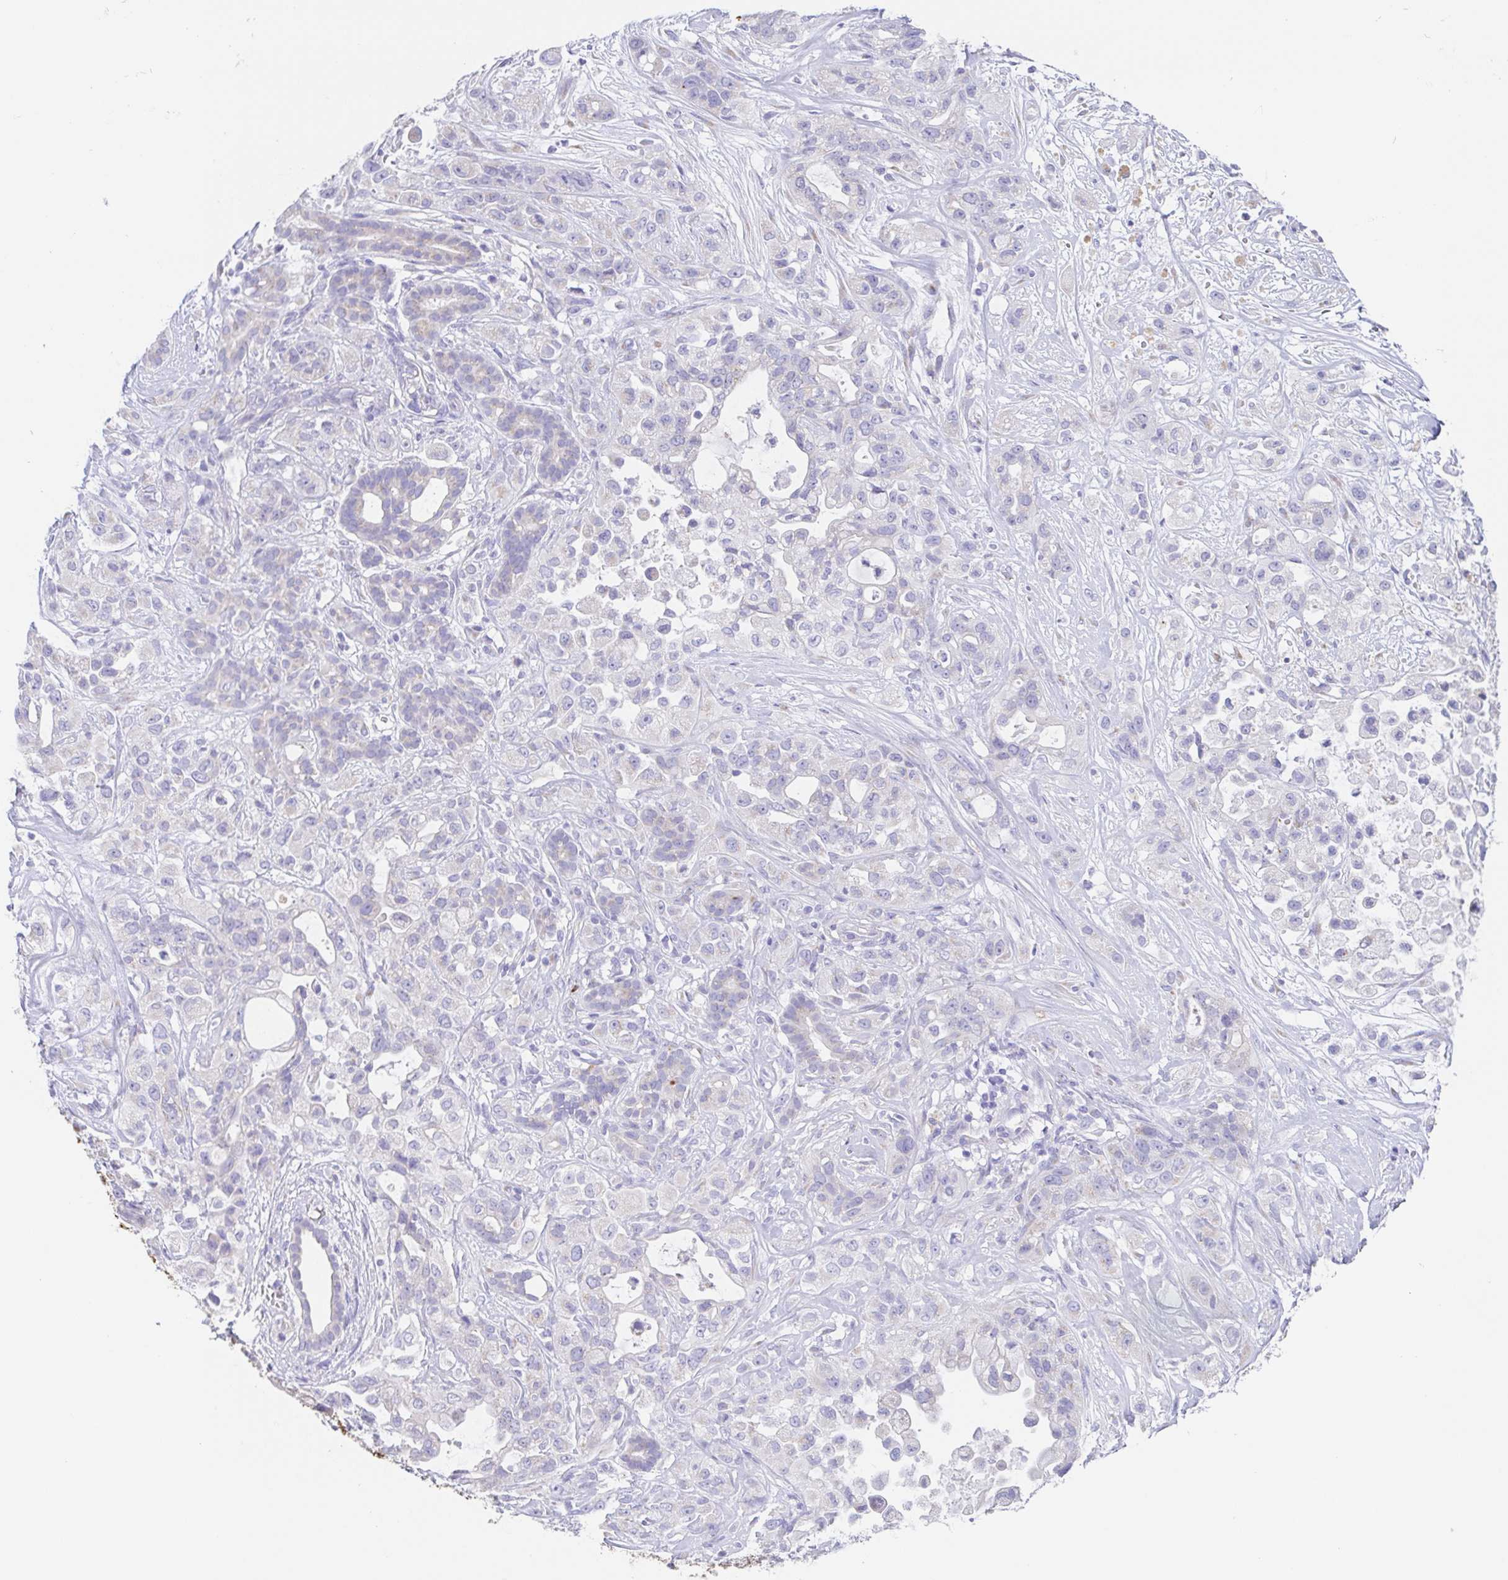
{"staining": {"intensity": "negative", "quantity": "none", "location": "none"}, "tissue": "pancreatic cancer", "cell_type": "Tumor cells", "image_type": "cancer", "snomed": [{"axis": "morphology", "description": "Adenocarcinoma, NOS"}, {"axis": "topography", "description": "Pancreas"}], "caption": "Tumor cells show no significant staining in adenocarcinoma (pancreatic).", "gene": "SCG3", "patient": {"sex": "male", "age": 44}}